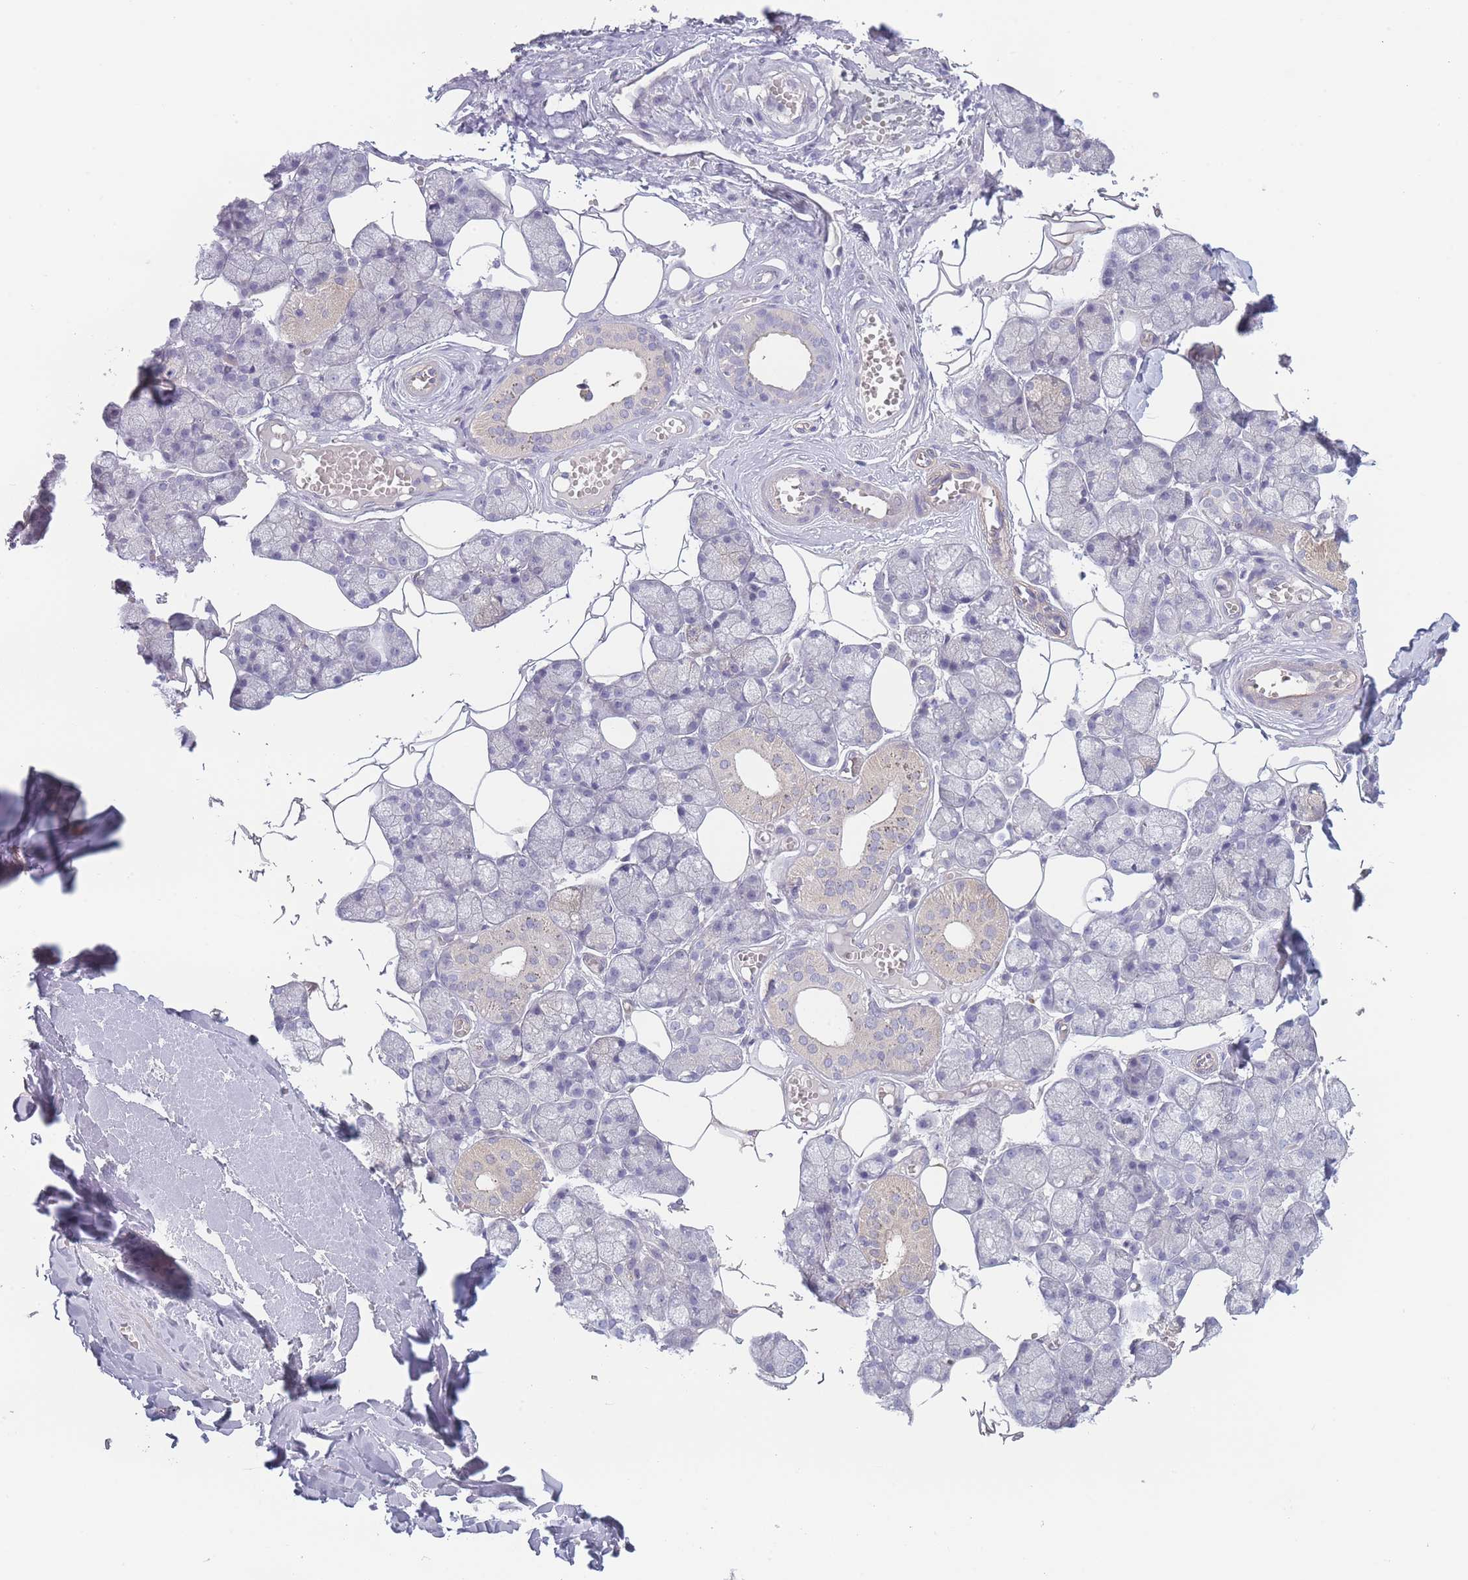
{"staining": {"intensity": "weak", "quantity": "<25%", "location": "cytoplasmic/membranous"}, "tissue": "salivary gland", "cell_type": "Glandular cells", "image_type": "normal", "snomed": [{"axis": "morphology", "description": "Normal tissue, NOS"}, {"axis": "topography", "description": "Salivary gland"}], "caption": "An immunohistochemistry (IHC) histopathology image of unremarkable salivary gland is shown. There is no staining in glandular cells of salivary gland.", "gene": "SPHKAP", "patient": {"sex": "male", "age": 62}}